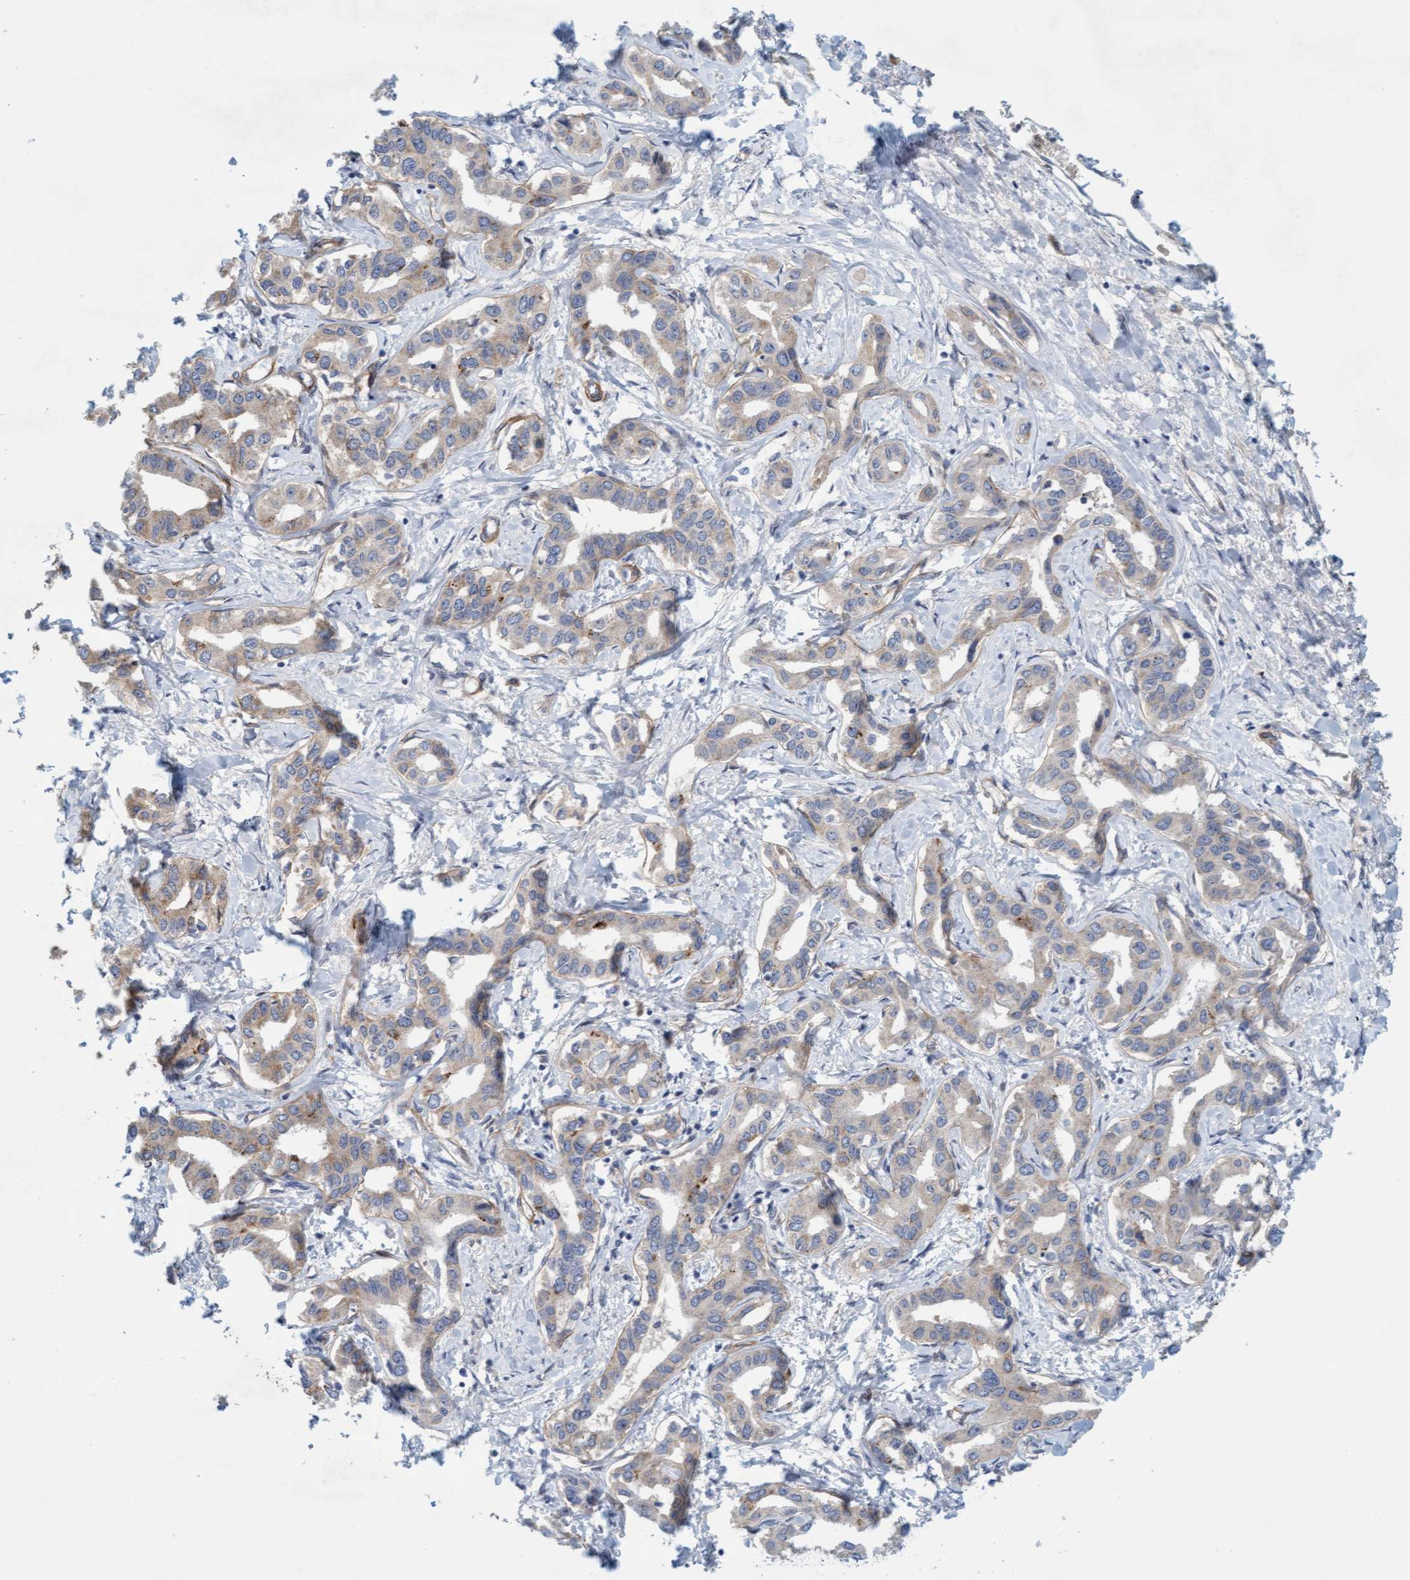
{"staining": {"intensity": "weak", "quantity": "<25%", "location": "cytoplasmic/membranous"}, "tissue": "liver cancer", "cell_type": "Tumor cells", "image_type": "cancer", "snomed": [{"axis": "morphology", "description": "Cholangiocarcinoma"}, {"axis": "topography", "description": "Liver"}], "caption": "Tumor cells show no significant expression in cholangiocarcinoma (liver).", "gene": "TSTD2", "patient": {"sex": "male", "age": 59}}